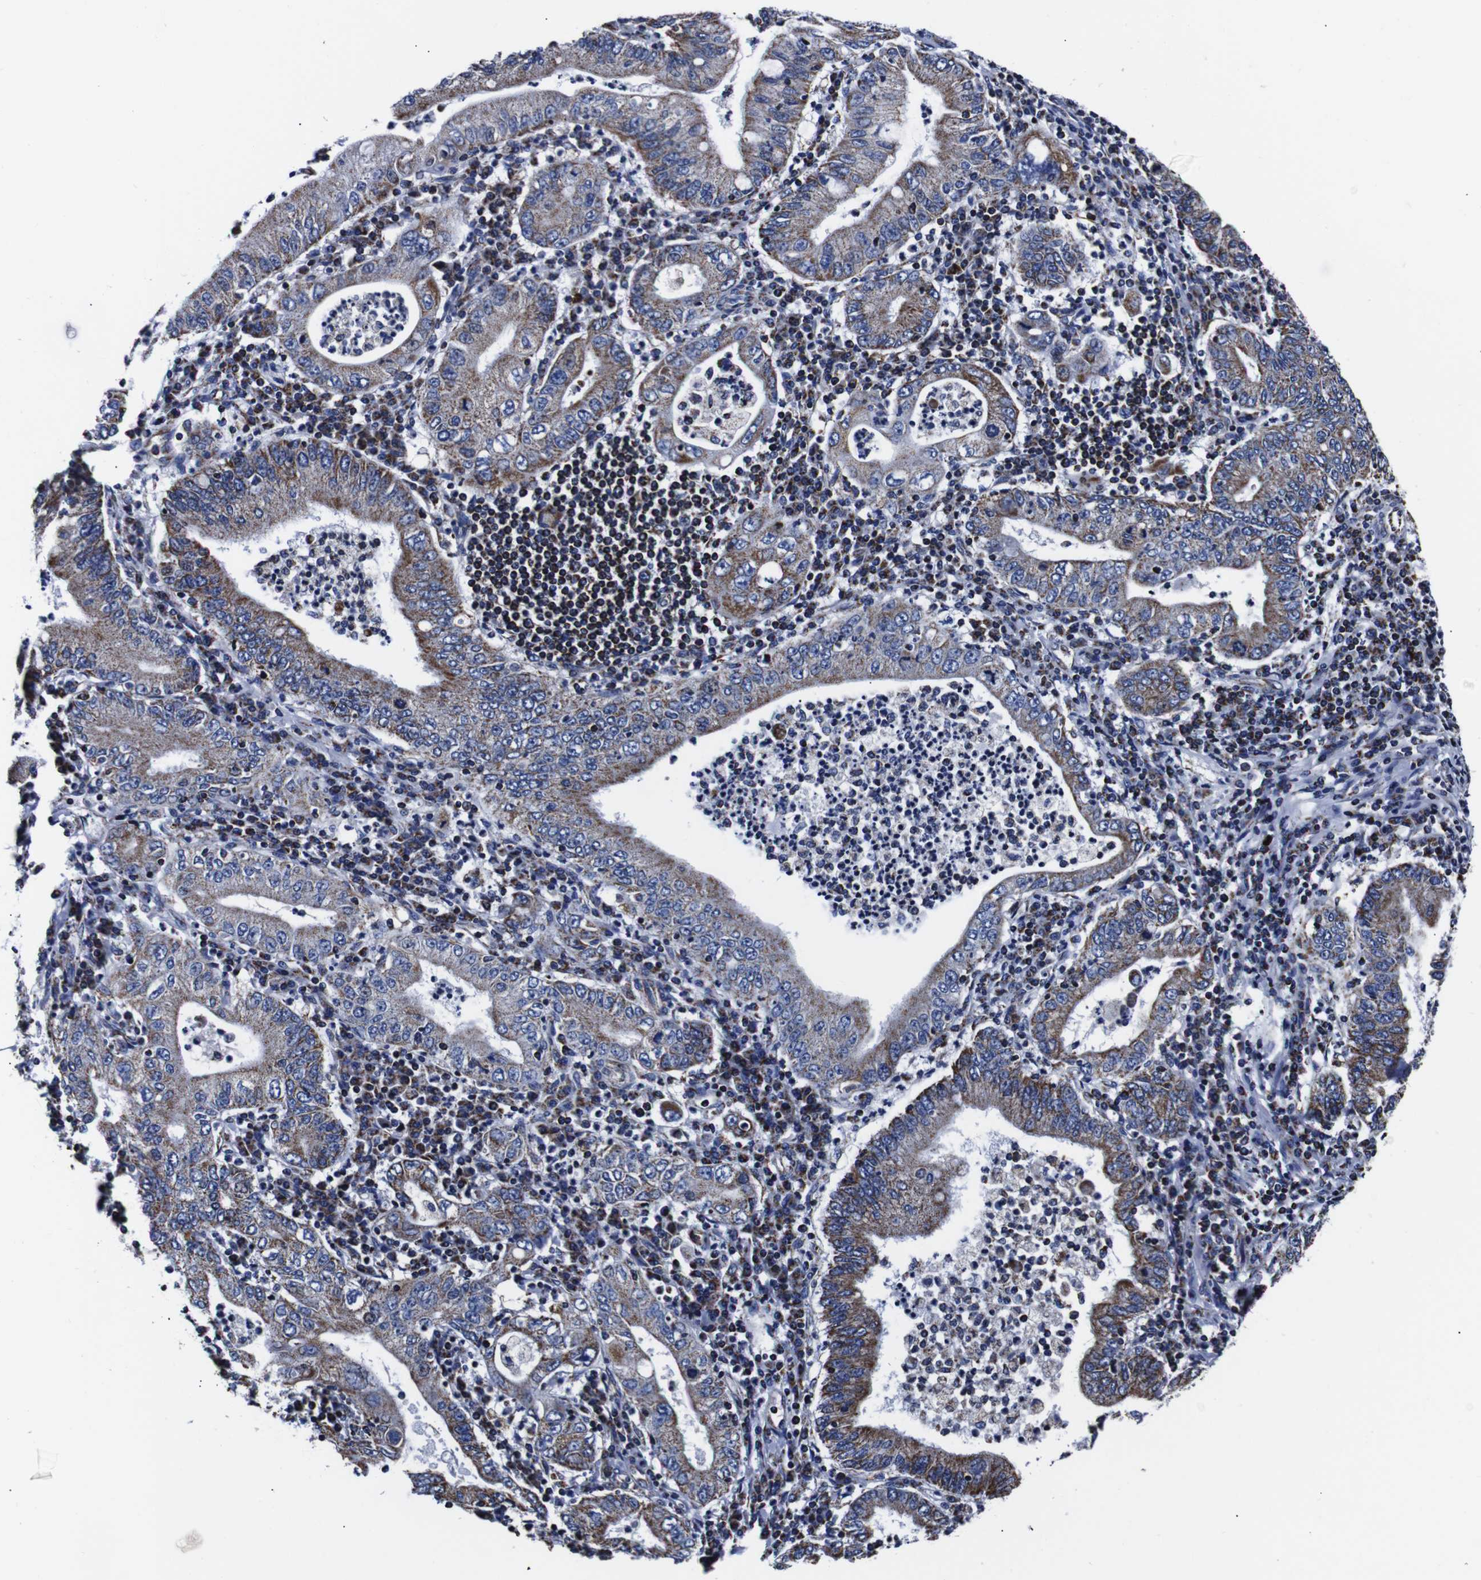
{"staining": {"intensity": "moderate", "quantity": ">75%", "location": "cytoplasmic/membranous"}, "tissue": "stomach cancer", "cell_type": "Tumor cells", "image_type": "cancer", "snomed": [{"axis": "morphology", "description": "Normal tissue, NOS"}, {"axis": "morphology", "description": "Adenocarcinoma, NOS"}, {"axis": "topography", "description": "Esophagus"}, {"axis": "topography", "description": "Stomach, upper"}, {"axis": "topography", "description": "Peripheral nerve tissue"}], "caption": "IHC of human stomach adenocarcinoma exhibits medium levels of moderate cytoplasmic/membranous positivity in about >75% of tumor cells. The protein is stained brown, and the nuclei are stained in blue (DAB IHC with brightfield microscopy, high magnification).", "gene": "FKBP9", "patient": {"sex": "male", "age": 62}}